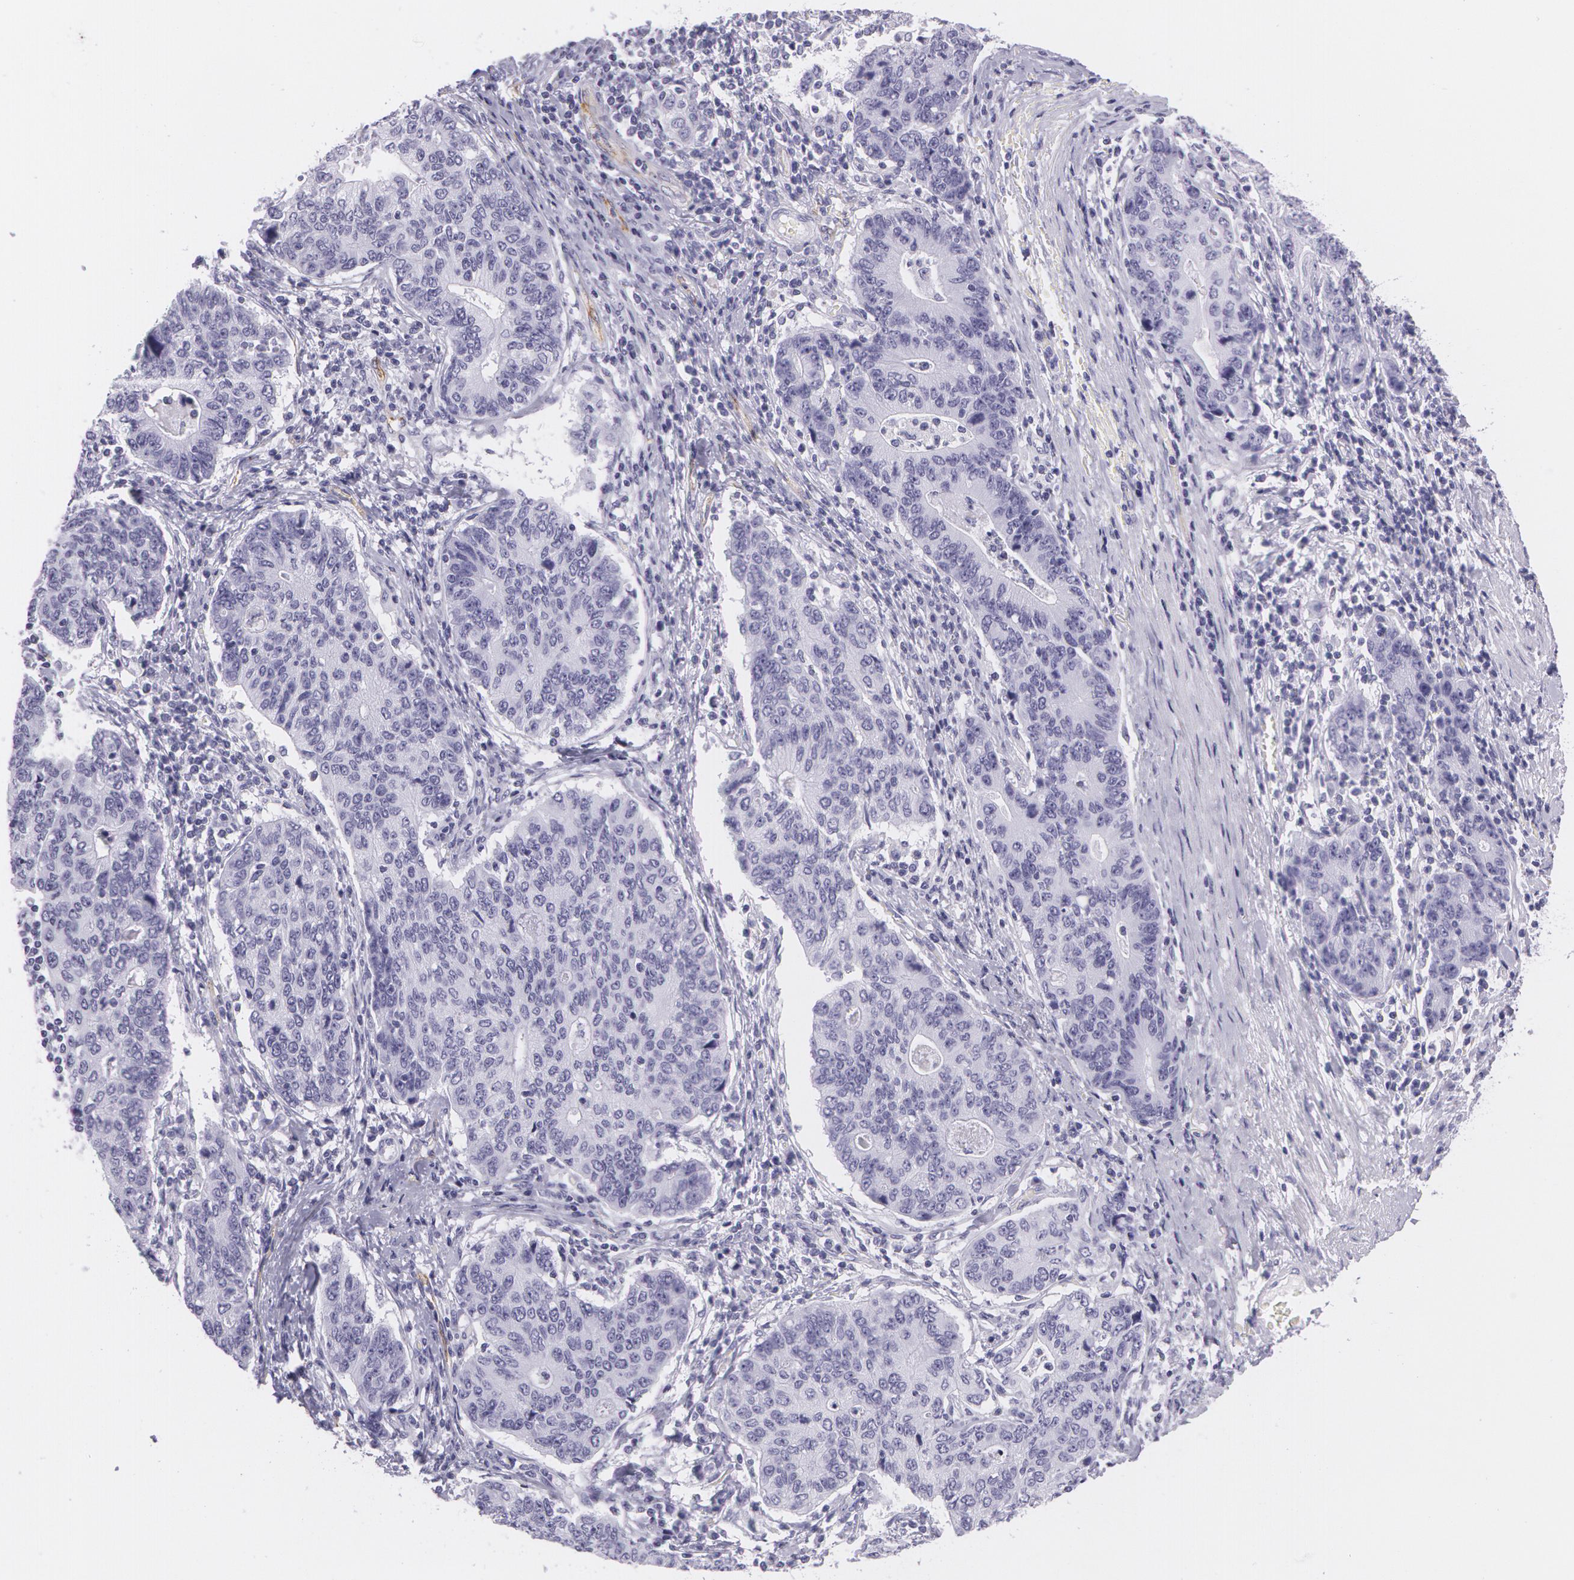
{"staining": {"intensity": "negative", "quantity": "none", "location": "none"}, "tissue": "stomach cancer", "cell_type": "Tumor cells", "image_type": "cancer", "snomed": [{"axis": "morphology", "description": "Adenocarcinoma, NOS"}, {"axis": "topography", "description": "Esophagus"}, {"axis": "topography", "description": "Stomach"}], "caption": "Immunohistochemistry photomicrograph of neoplastic tissue: human adenocarcinoma (stomach) stained with DAB (3,3'-diaminobenzidine) displays no significant protein staining in tumor cells. Brightfield microscopy of immunohistochemistry (IHC) stained with DAB (brown) and hematoxylin (blue), captured at high magnification.", "gene": "SNCG", "patient": {"sex": "male", "age": 74}}